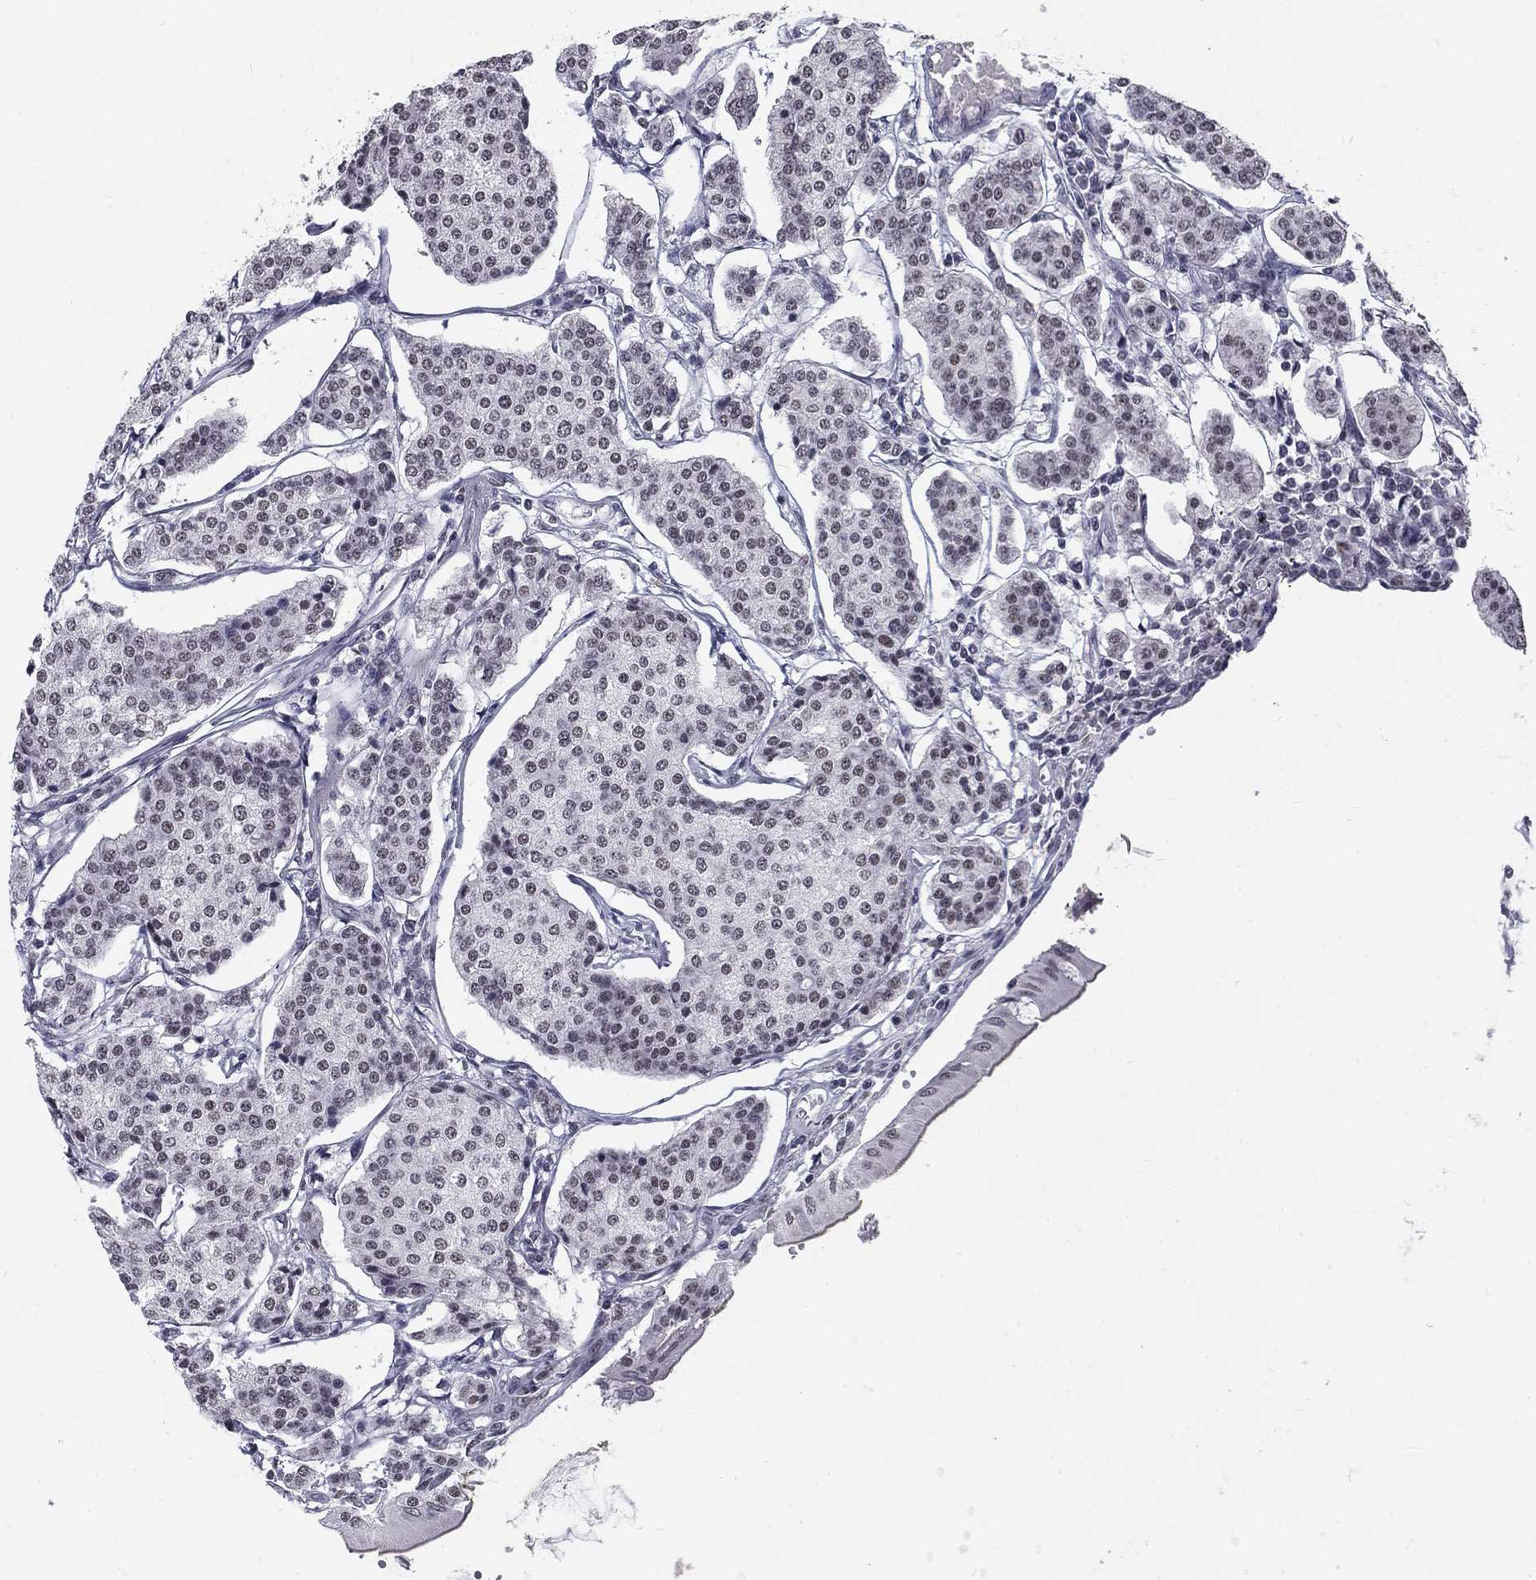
{"staining": {"intensity": "negative", "quantity": "none", "location": "none"}, "tissue": "carcinoid", "cell_type": "Tumor cells", "image_type": "cancer", "snomed": [{"axis": "morphology", "description": "Carcinoid, malignant, NOS"}, {"axis": "topography", "description": "Small intestine"}], "caption": "Tumor cells show no significant protein staining in carcinoid.", "gene": "SNORC", "patient": {"sex": "female", "age": 65}}